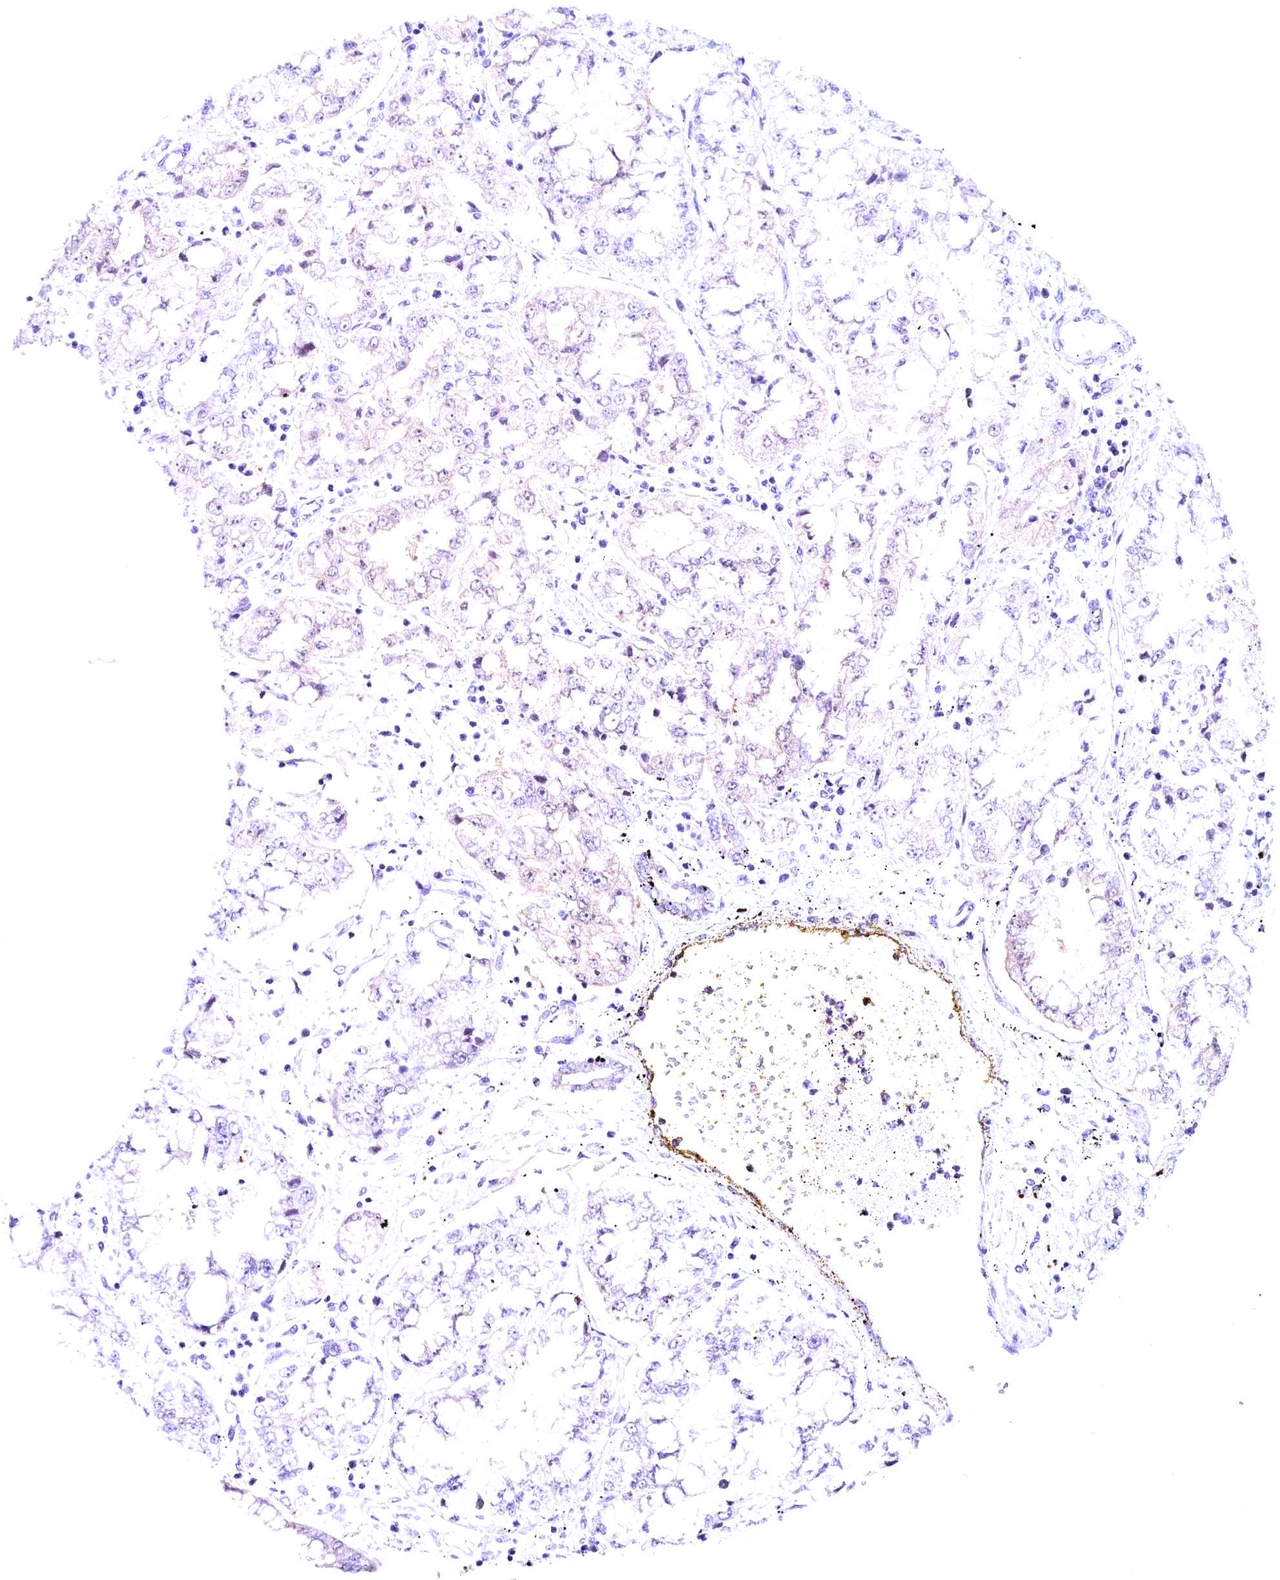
{"staining": {"intensity": "negative", "quantity": "none", "location": "none"}, "tissue": "stomach cancer", "cell_type": "Tumor cells", "image_type": "cancer", "snomed": [{"axis": "morphology", "description": "Adenocarcinoma, NOS"}, {"axis": "topography", "description": "Stomach"}], "caption": "High power microscopy photomicrograph of an IHC image of stomach cancer (adenocarcinoma), revealing no significant expression in tumor cells.", "gene": "CCDC106", "patient": {"sex": "male", "age": 76}}